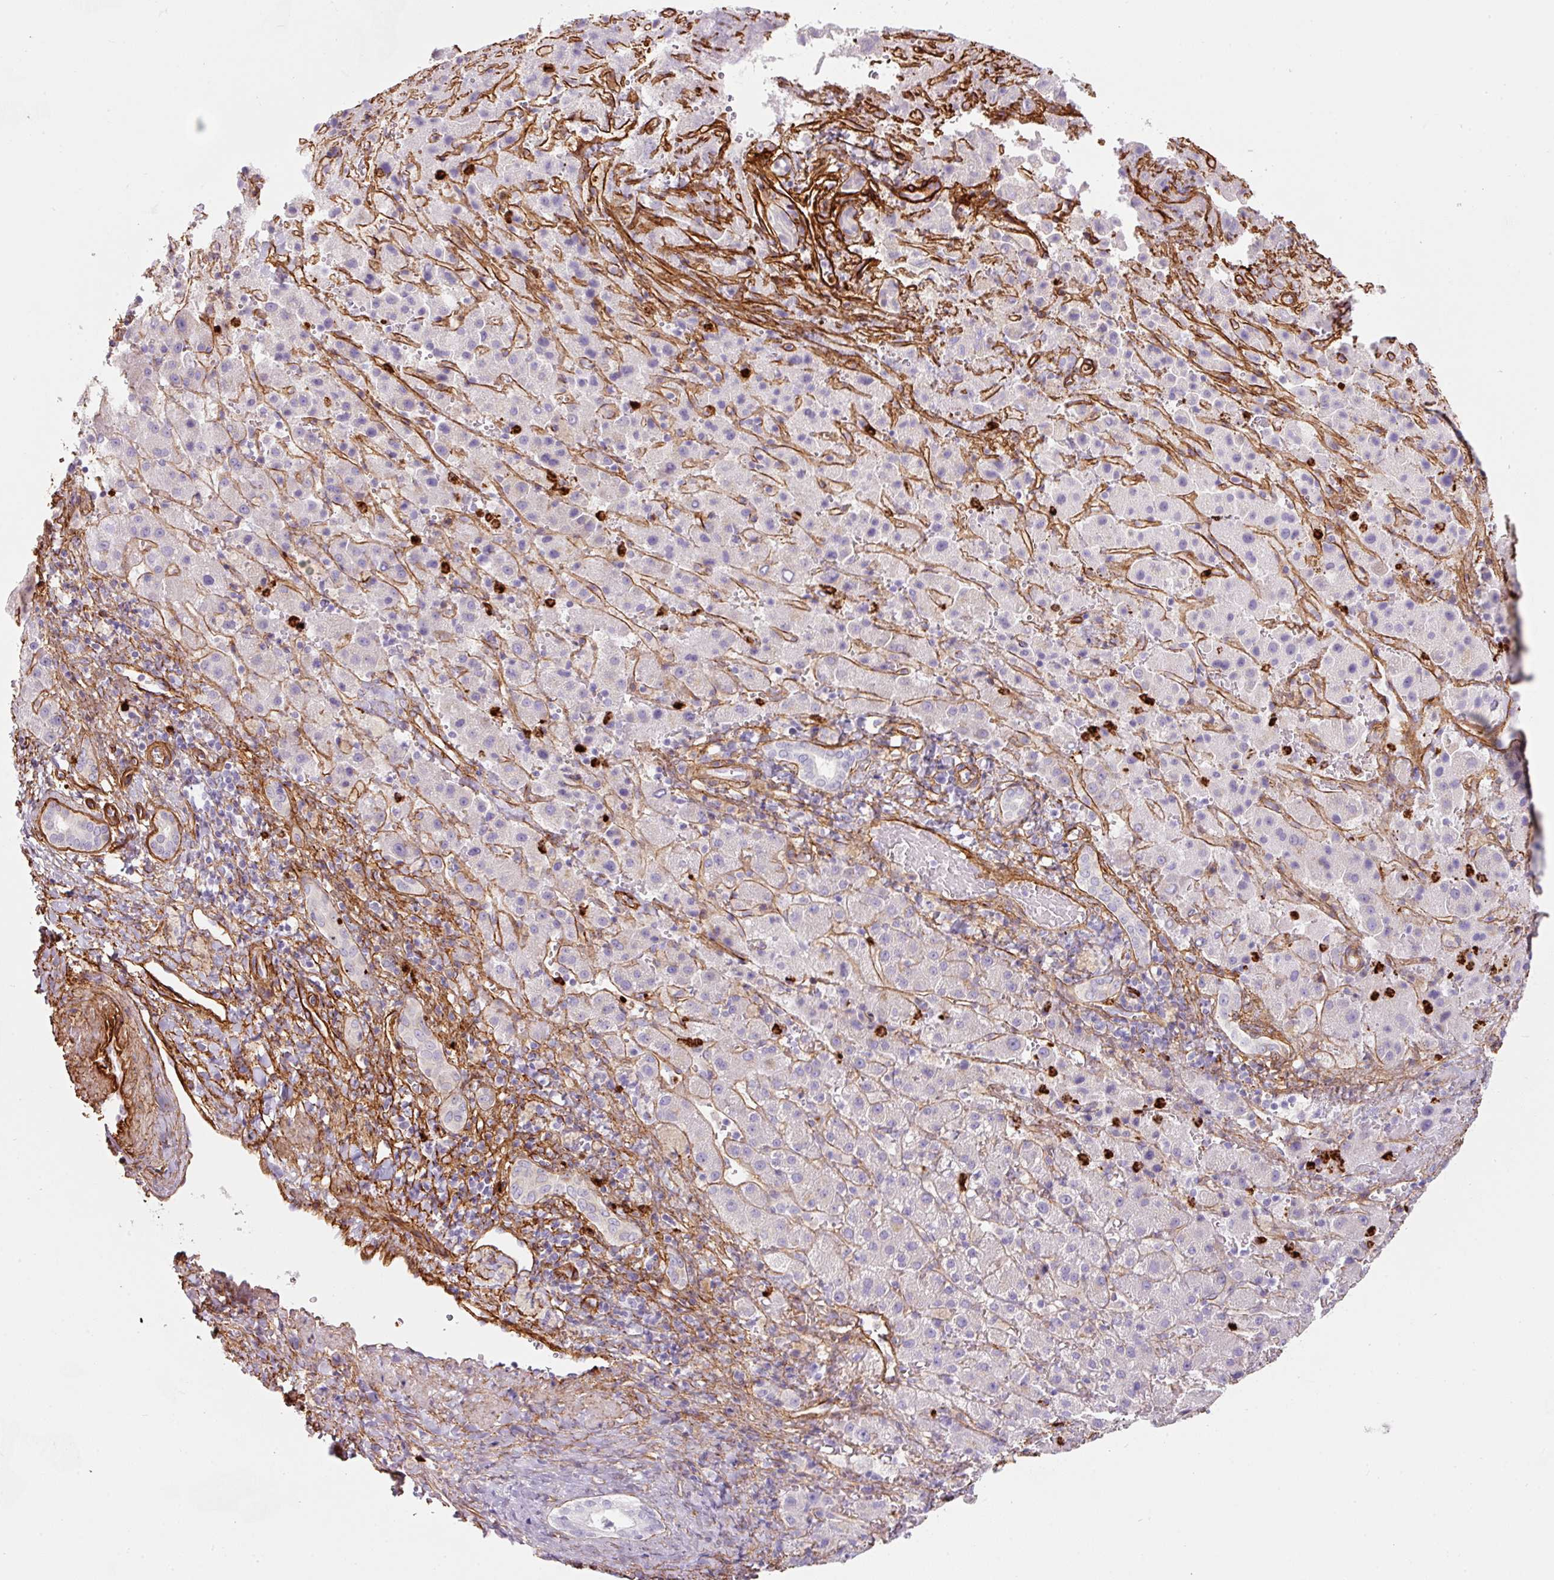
{"staining": {"intensity": "negative", "quantity": "none", "location": "none"}, "tissue": "liver cancer", "cell_type": "Tumor cells", "image_type": "cancer", "snomed": [{"axis": "morphology", "description": "Carcinoma, Hepatocellular, NOS"}, {"axis": "topography", "description": "Liver"}], "caption": "The immunohistochemistry (IHC) photomicrograph has no significant positivity in tumor cells of hepatocellular carcinoma (liver) tissue. (Brightfield microscopy of DAB IHC at high magnification).", "gene": "LOXL4", "patient": {"sex": "female", "age": 58}}